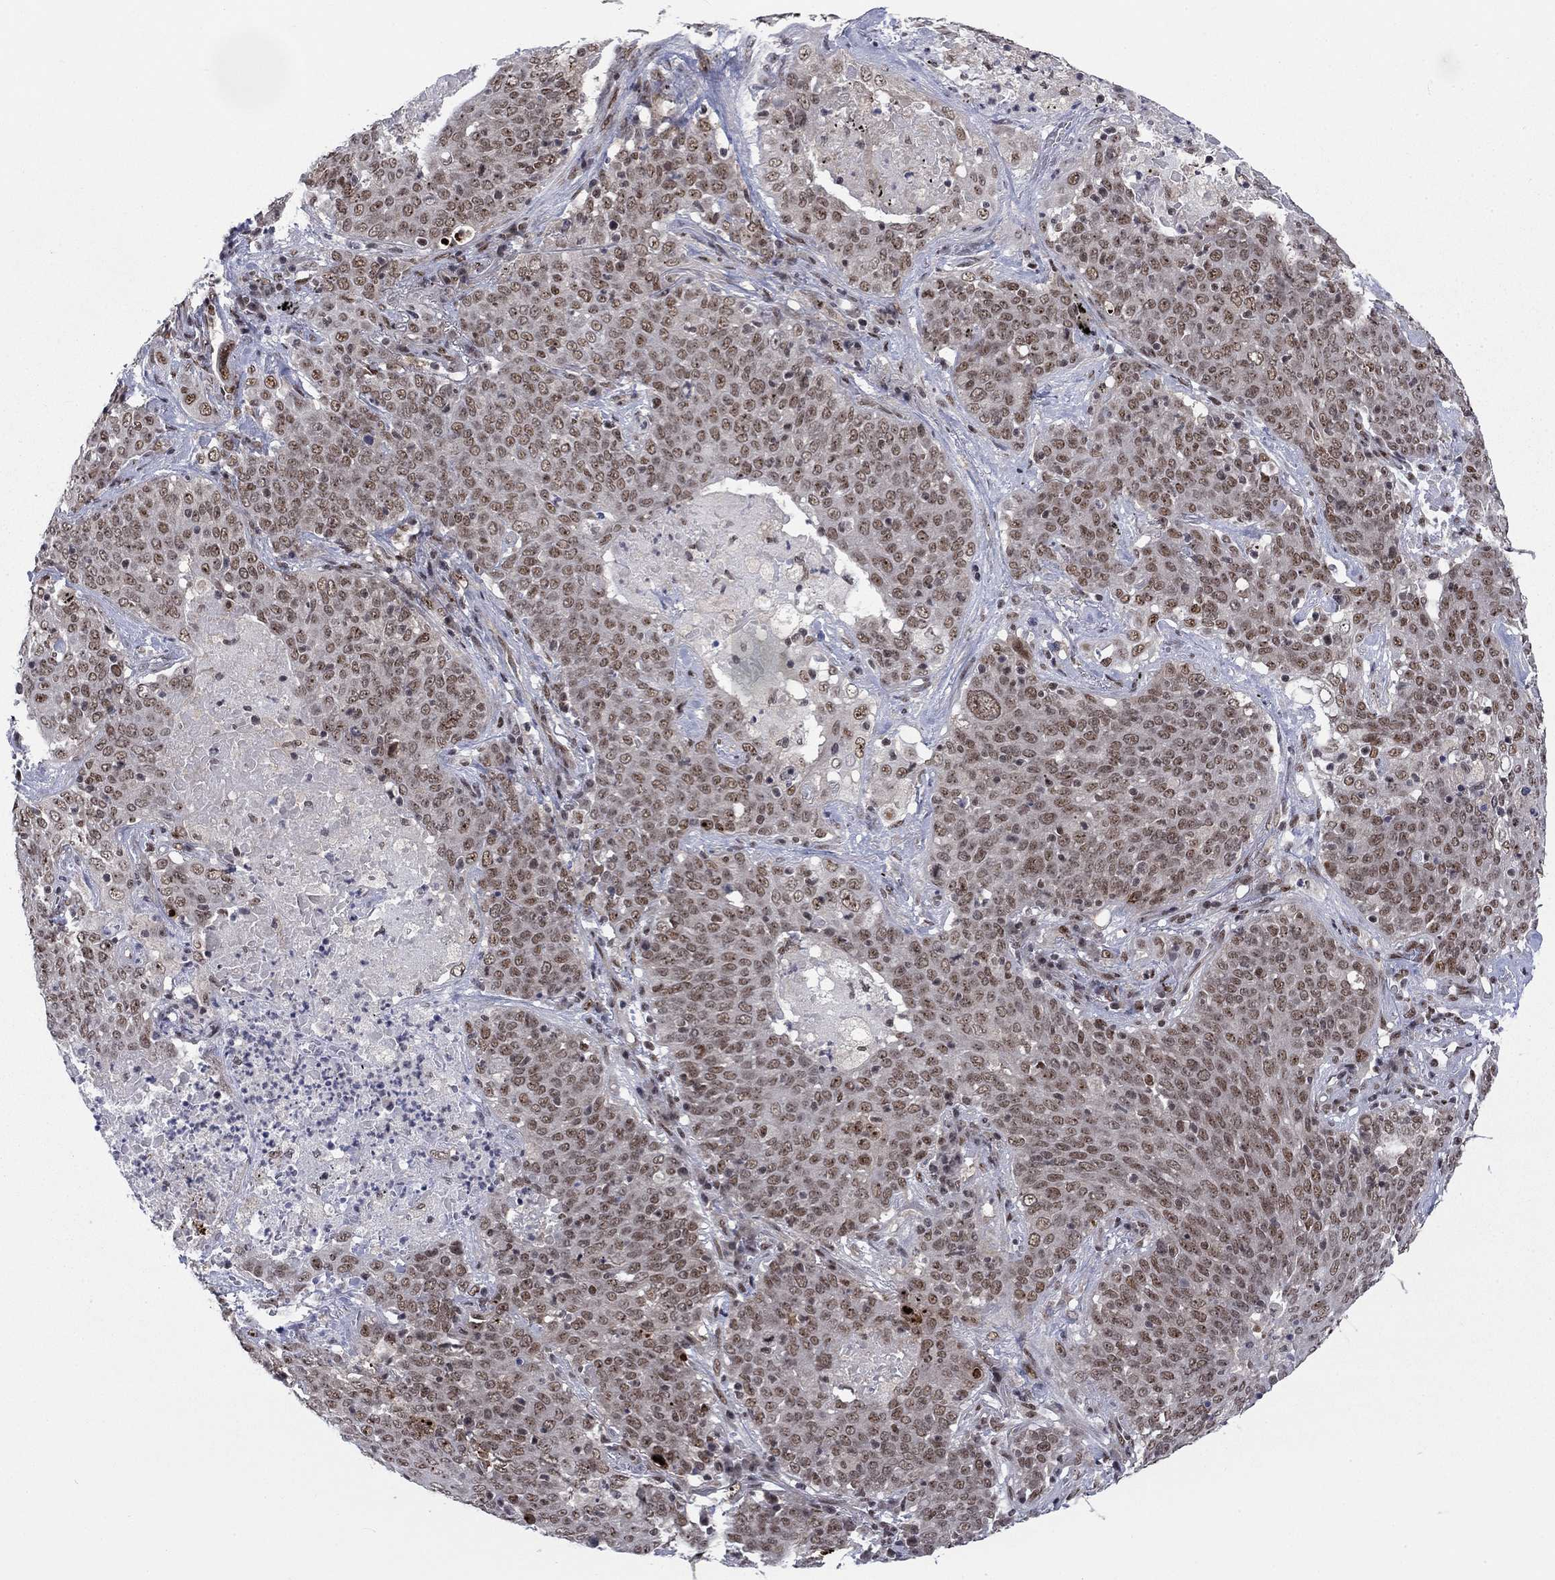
{"staining": {"intensity": "weak", "quantity": ">75%", "location": "nuclear"}, "tissue": "lung cancer", "cell_type": "Tumor cells", "image_type": "cancer", "snomed": [{"axis": "morphology", "description": "Squamous cell carcinoma, NOS"}, {"axis": "topography", "description": "Lung"}], "caption": "Lung cancer (squamous cell carcinoma) stained for a protein demonstrates weak nuclear positivity in tumor cells.", "gene": "FYTTD1", "patient": {"sex": "male", "age": 82}}